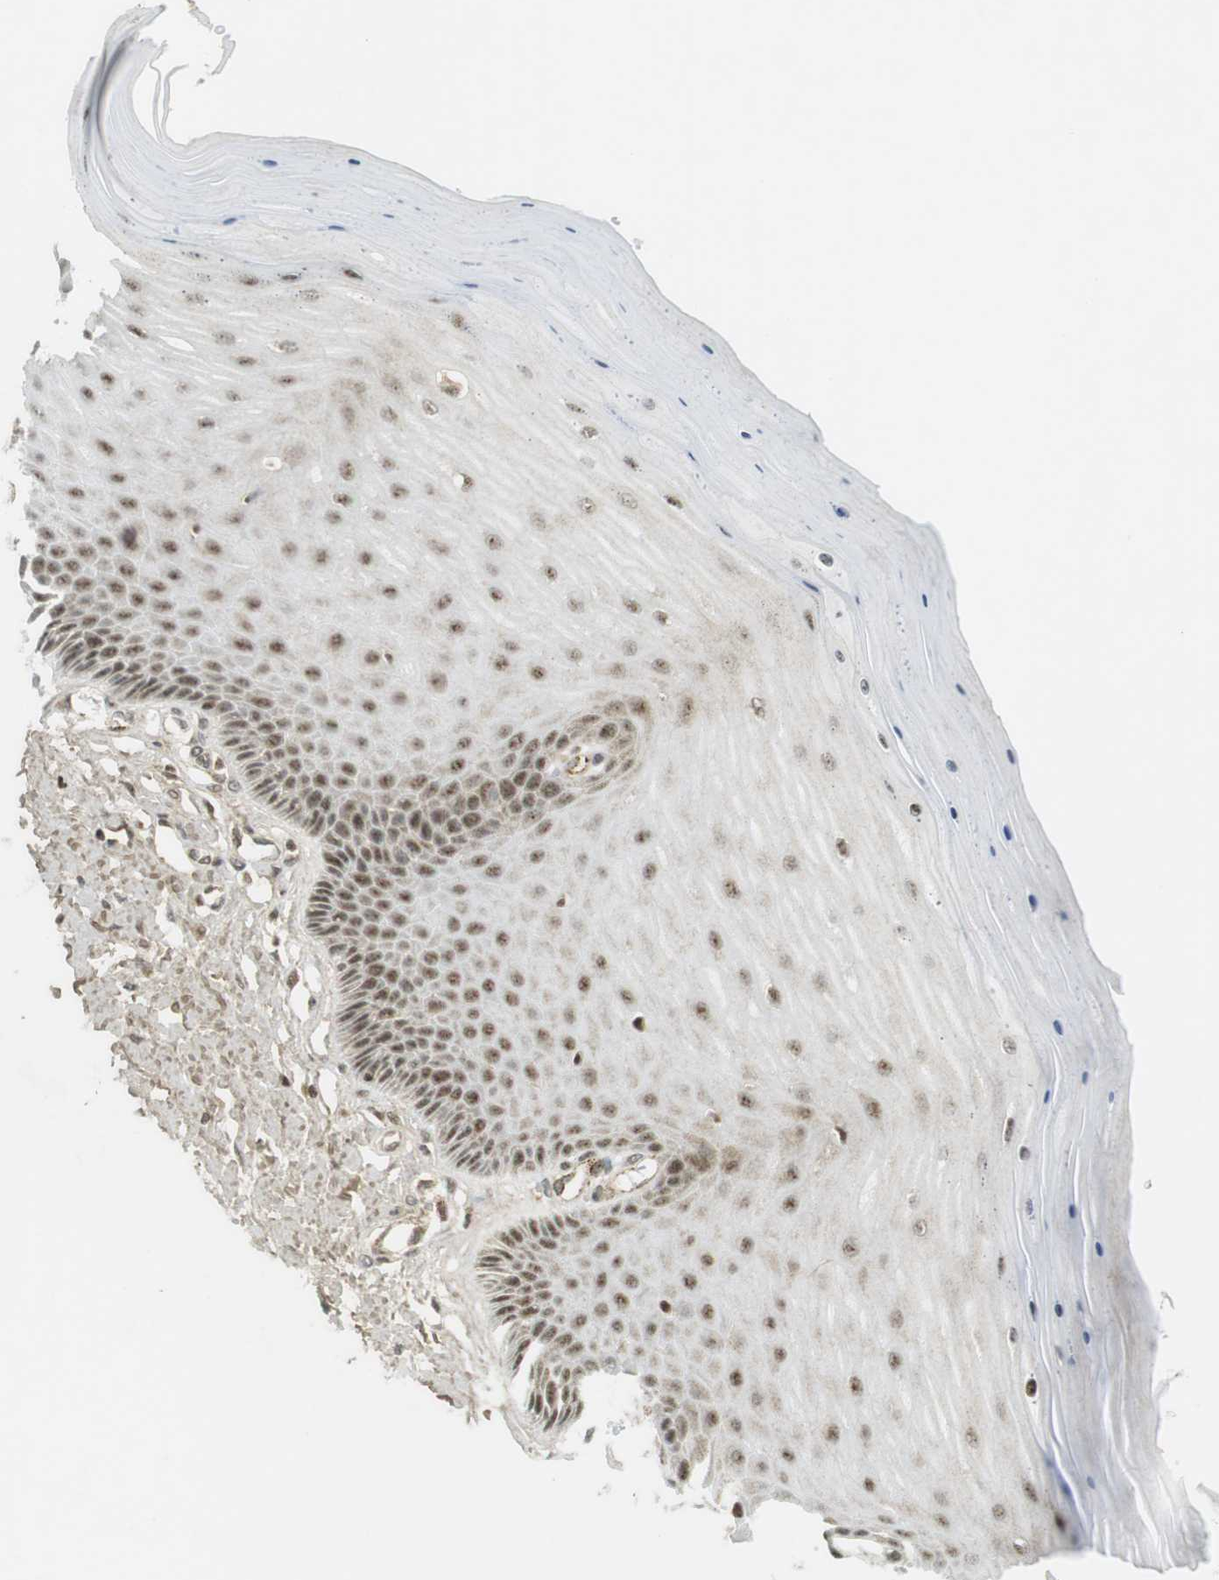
{"staining": {"intensity": "moderate", "quantity": ">75%", "location": "nuclear"}, "tissue": "cervix", "cell_type": "Squamous epithelial cells", "image_type": "normal", "snomed": [{"axis": "morphology", "description": "Normal tissue, NOS"}, {"axis": "topography", "description": "Cervix"}], "caption": "Immunohistochemistry (DAB (3,3'-diaminobenzidine)) staining of normal human cervix reveals moderate nuclear protein expression in about >75% of squamous epithelial cells.", "gene": "PPP1R13B", "patient": {"sex": "female", "age": 55}}